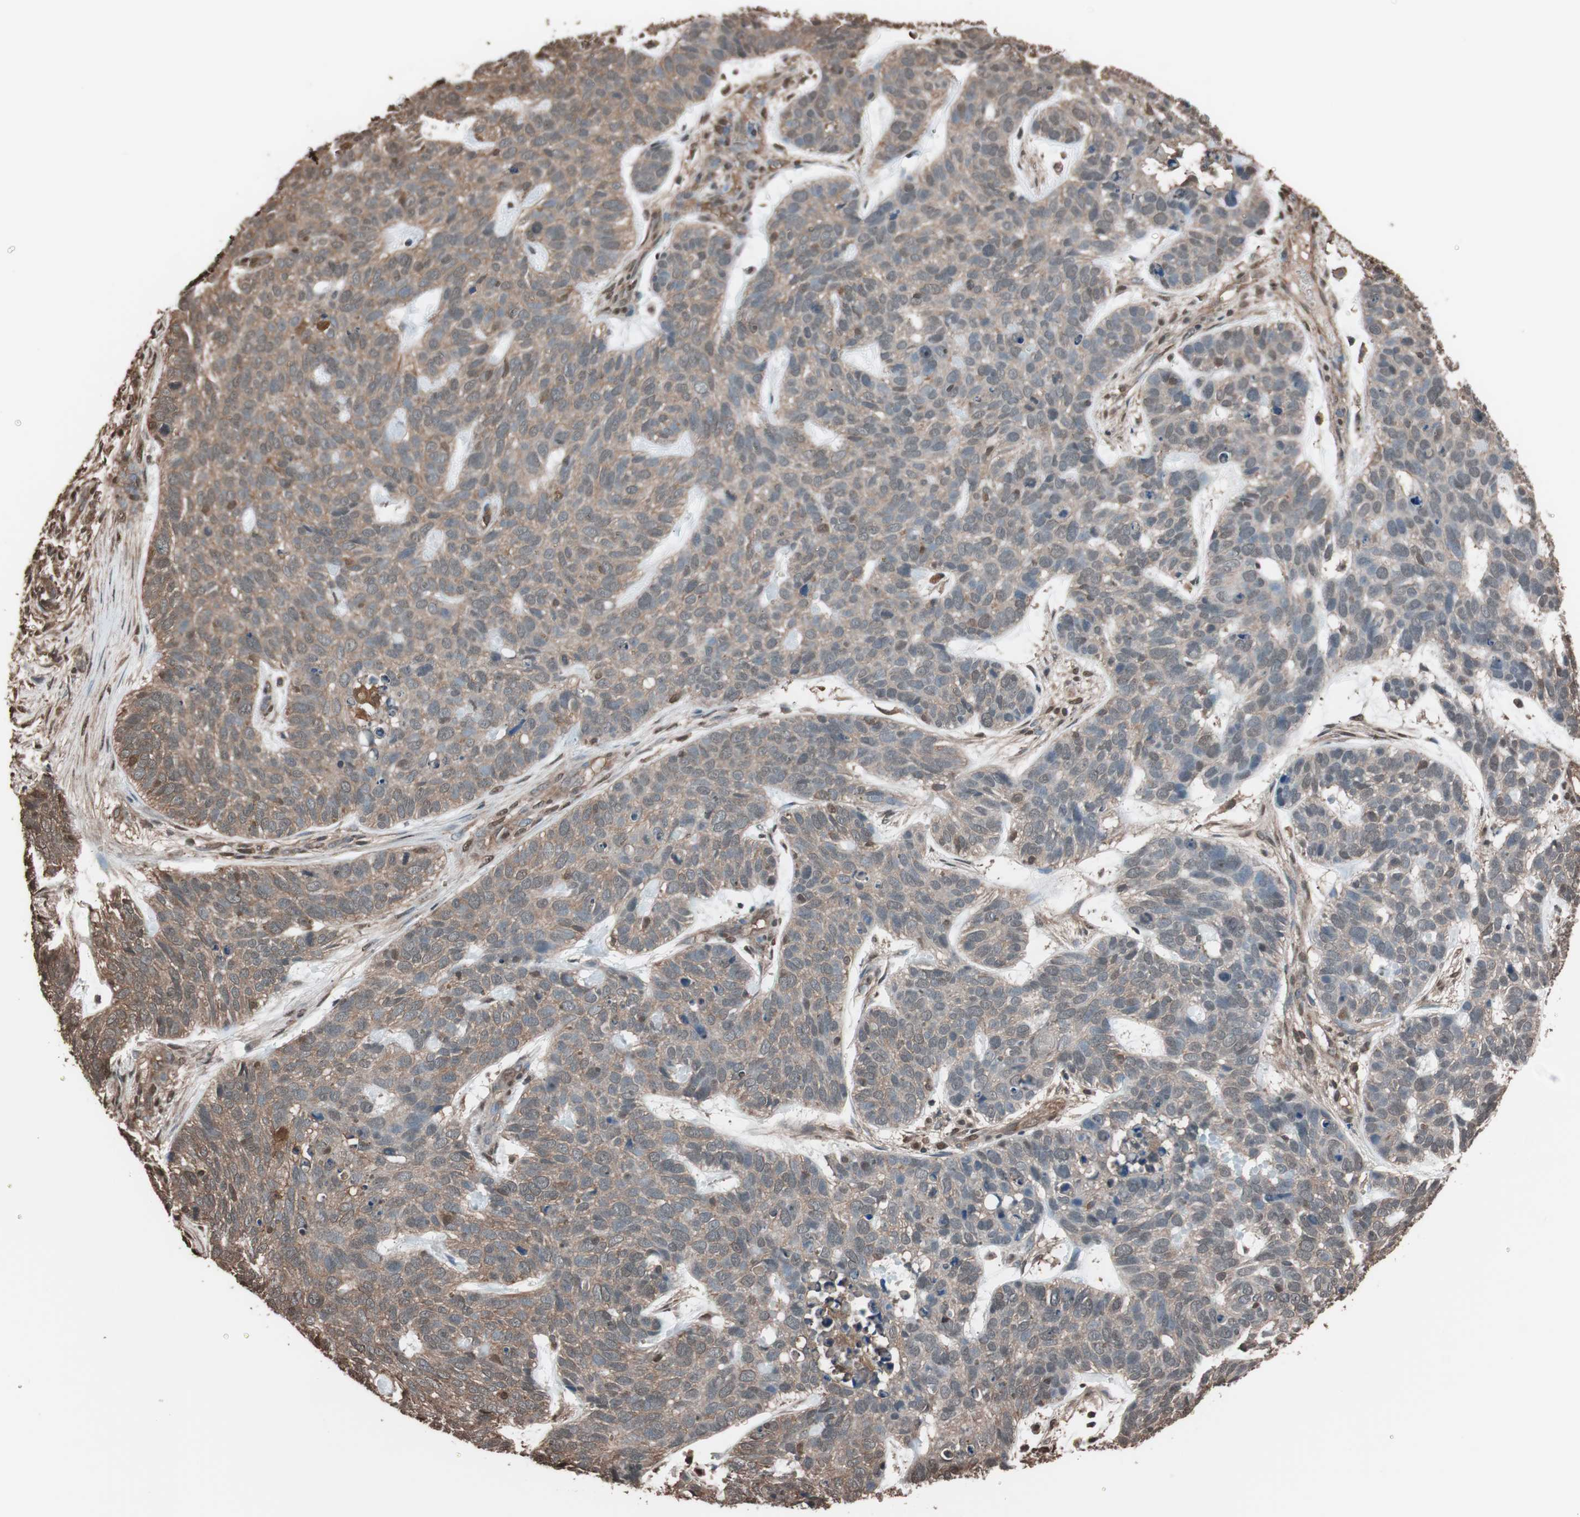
{"staining": {"intensity": "weak", "quantity": ">75%", "location": "cytoplasmic/membranous"}, "tissue": "skin cancer", "cell_type": "Tumor cells", "image_type": "cancer", "snomed": [{"axis": "morphology", "description": "Basal cell carcinoma"}, {"axis": "topography", "description": "Skin"}], "caption": "Immunohistochemistry (IHC) of human skin cancer displays low levels of weak cytoplasmic/membranous positivity in approximately >75% of tumor cells.", "gene": "CALM2", "patient": {"sex": "male", "age": 87}}